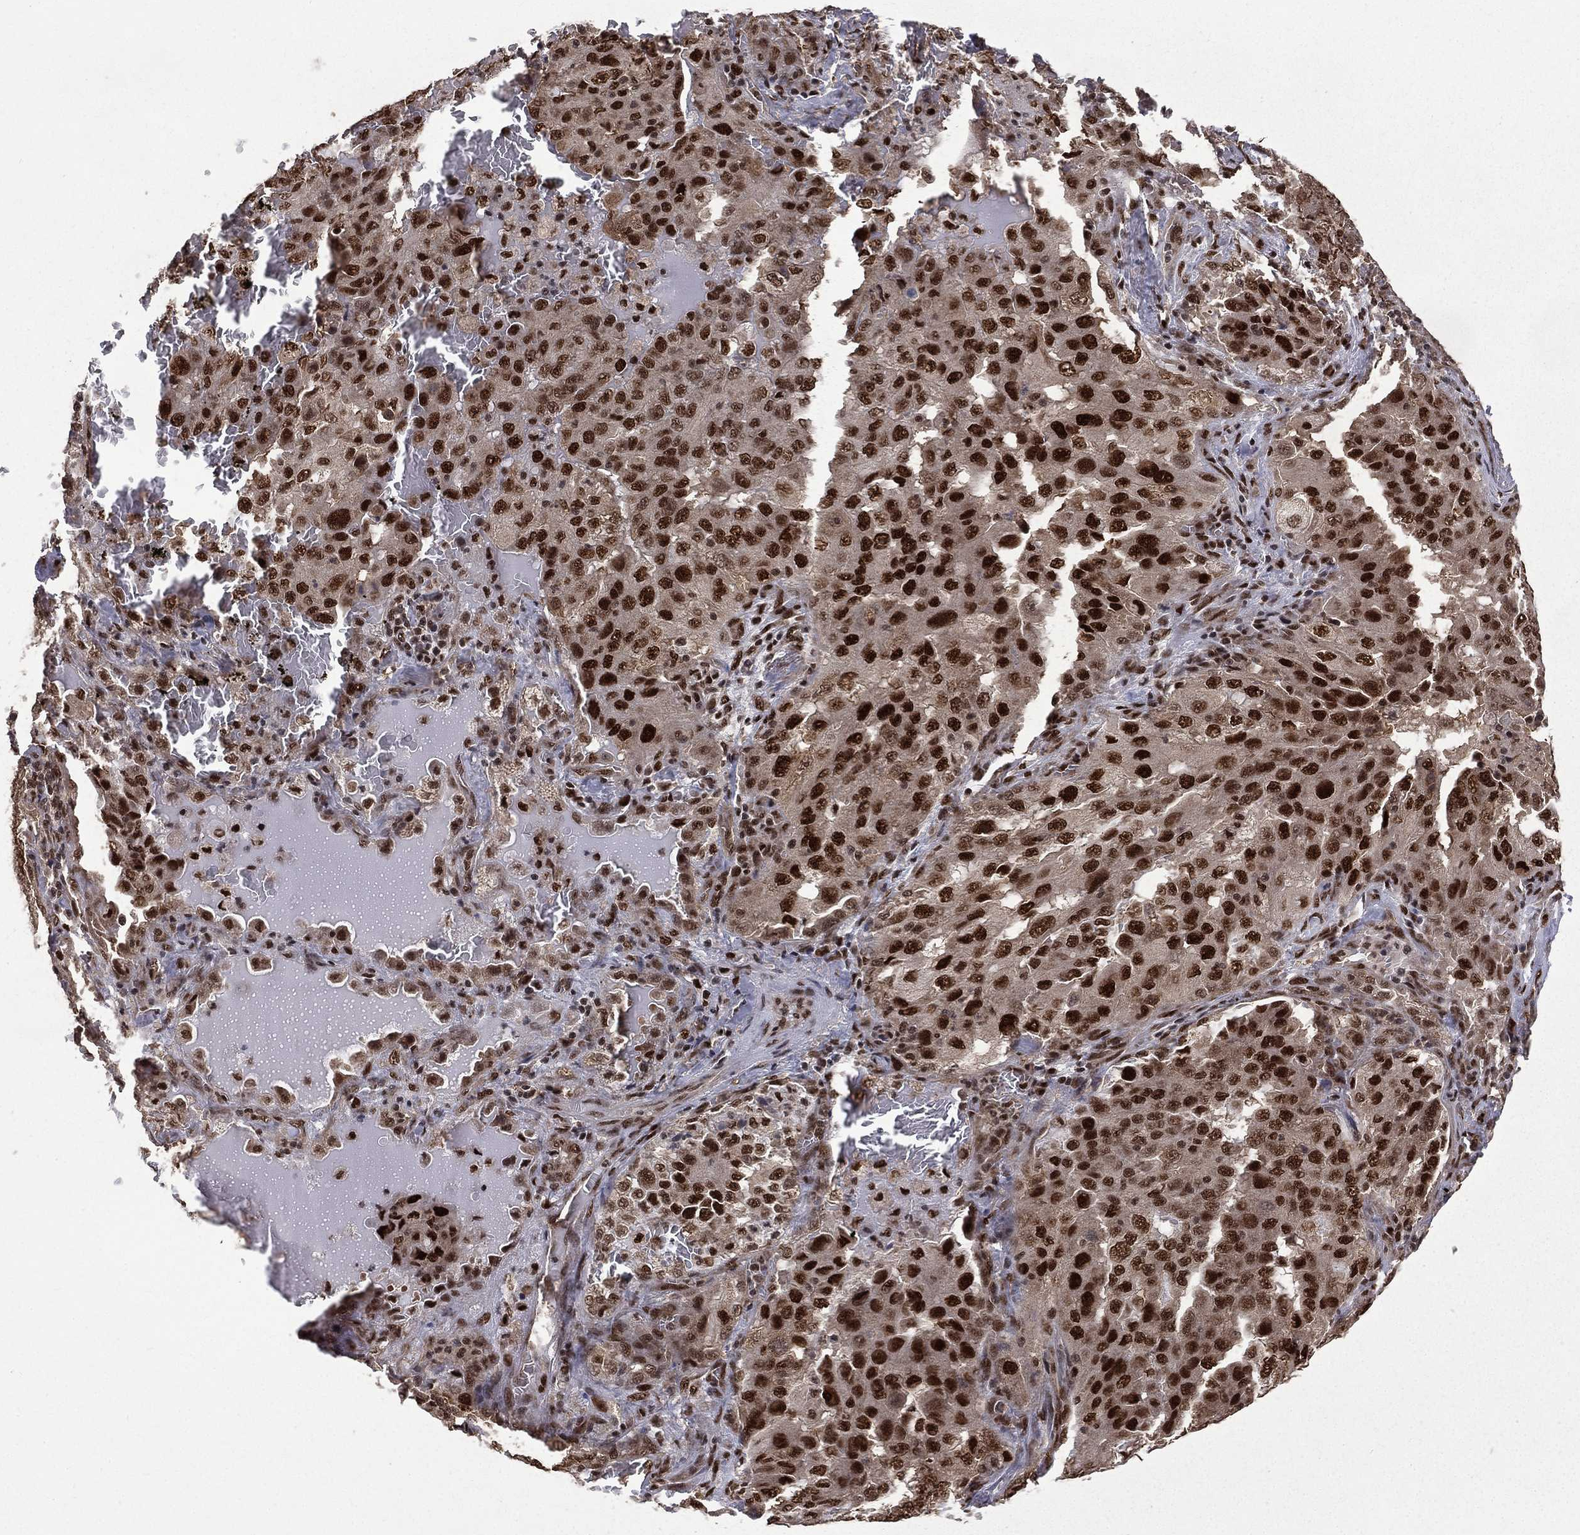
{"staining": {"intensity": "strong", "quantity": ">75%", "location": "nuclear"}, "tissue": "lung cancer", "cell_type": "Tumor cells", "image_type": "cancer", "snomed": [{"axis": "morphology", "description": "Adenocarcinoma, NOS"}, {"axis": "topography", "description": "Lung"}], "caption": "Immunohistochemistry (IHC) micrograph of lung adenocarcinoma stained for a protein (brown), which displays high levels of strong nuclear positivity in about >75% of tumor cells.", "gene": "JMJD6", "patient": {"sex": "female", "age": 61}}